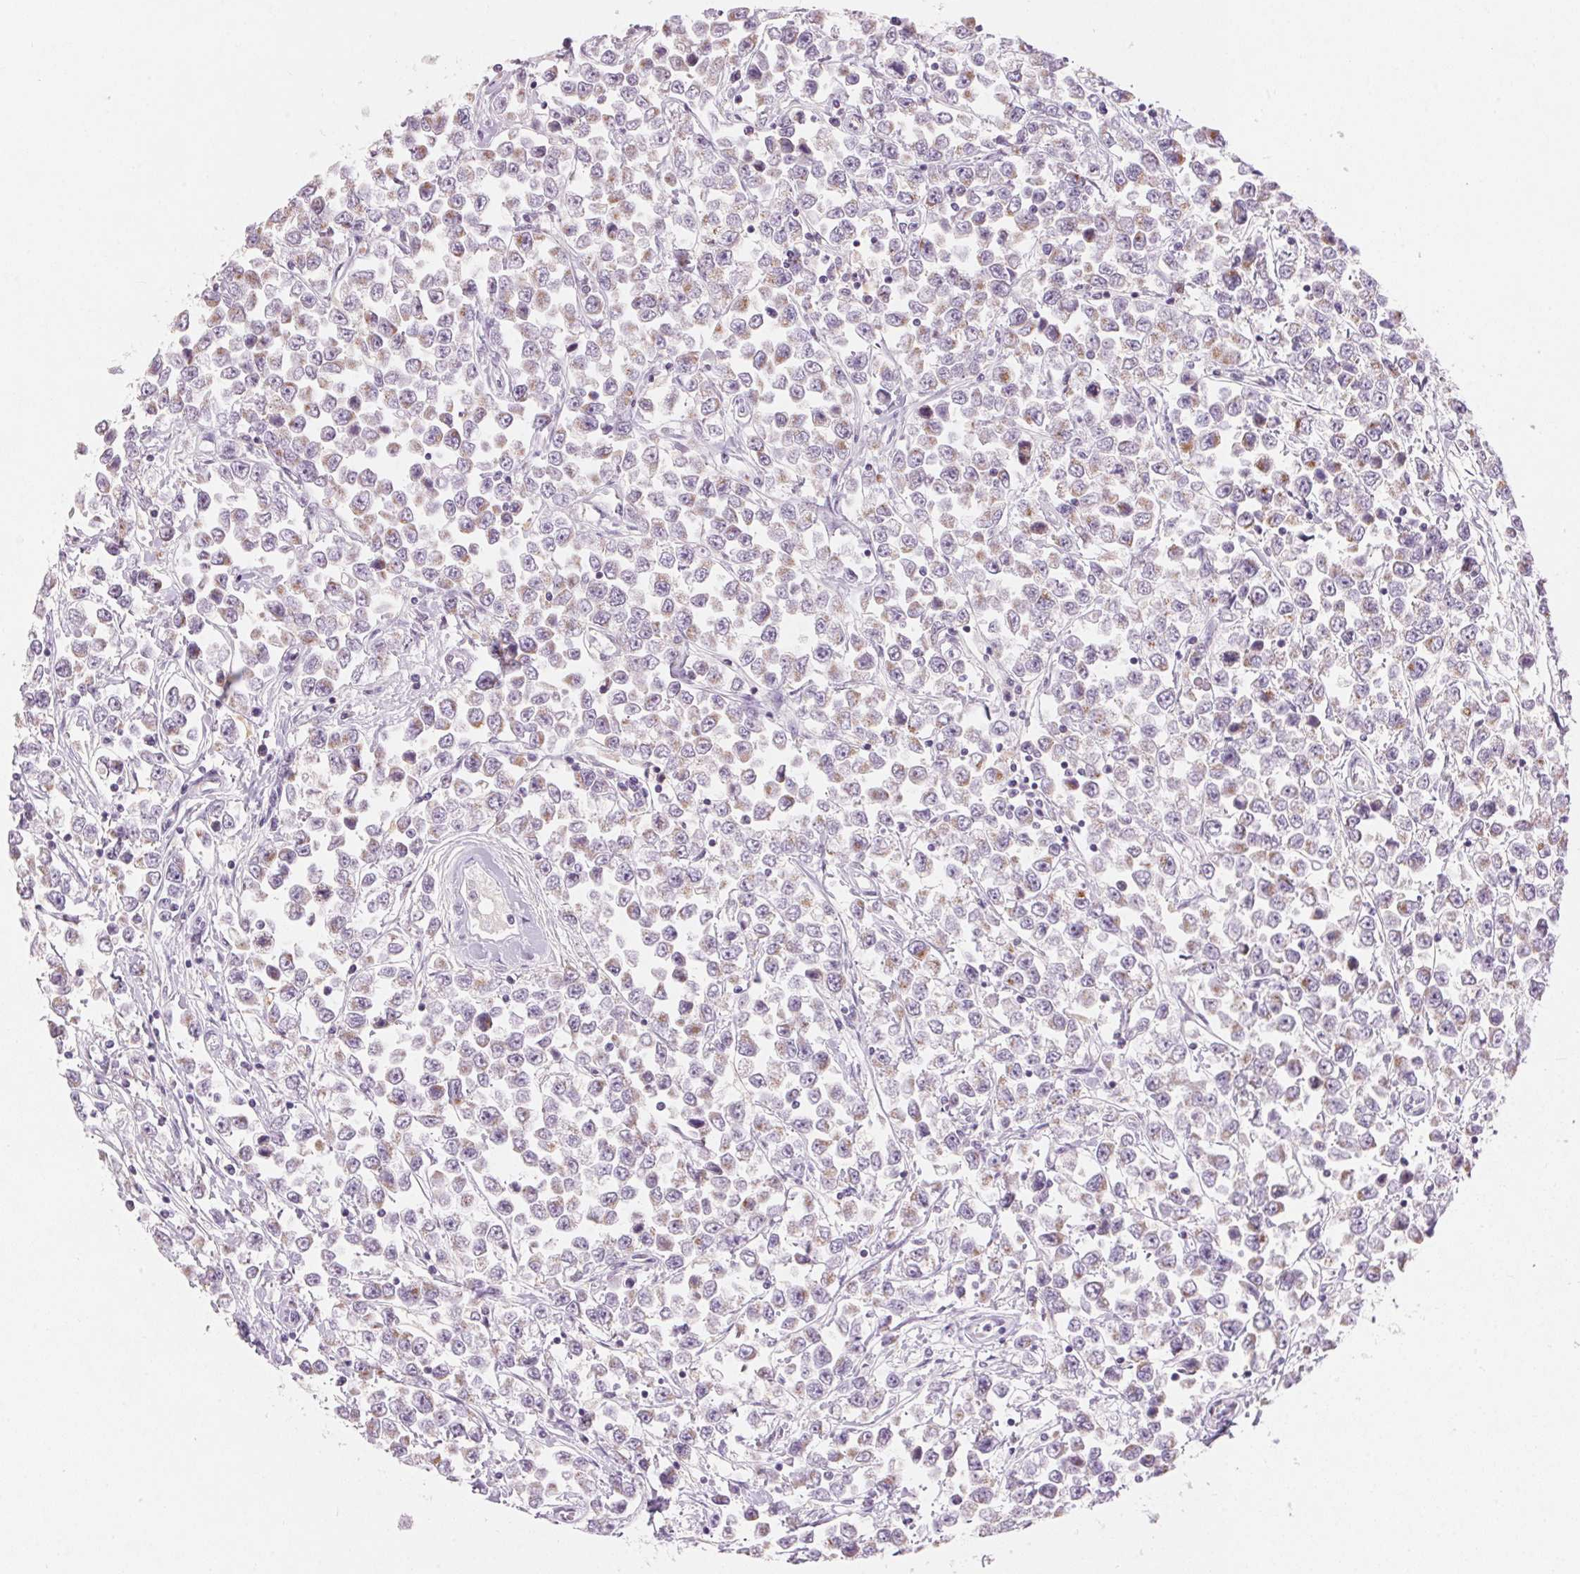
{"staining": {"intensity": "weak", "quantity": "<25%", "location": "cytoplasmic/membranous"}, "tissue": "testis cancer", "cell_type": "Tumor cells", "image_type": "cancer", "snomed": [{"axis": "morphology", "description": "Seminoma, NOS"}, {"axis": "topography", "description": "Testis"}], "caption": "An immunohistochemistry (IHC) photomicrograph of testis cancer (seminoma) is shown. There is no staining in tumor cells of testis cancer (seminoma).", "gene": "DRAM2", "patient": {"sex": "male", "age": 34}}